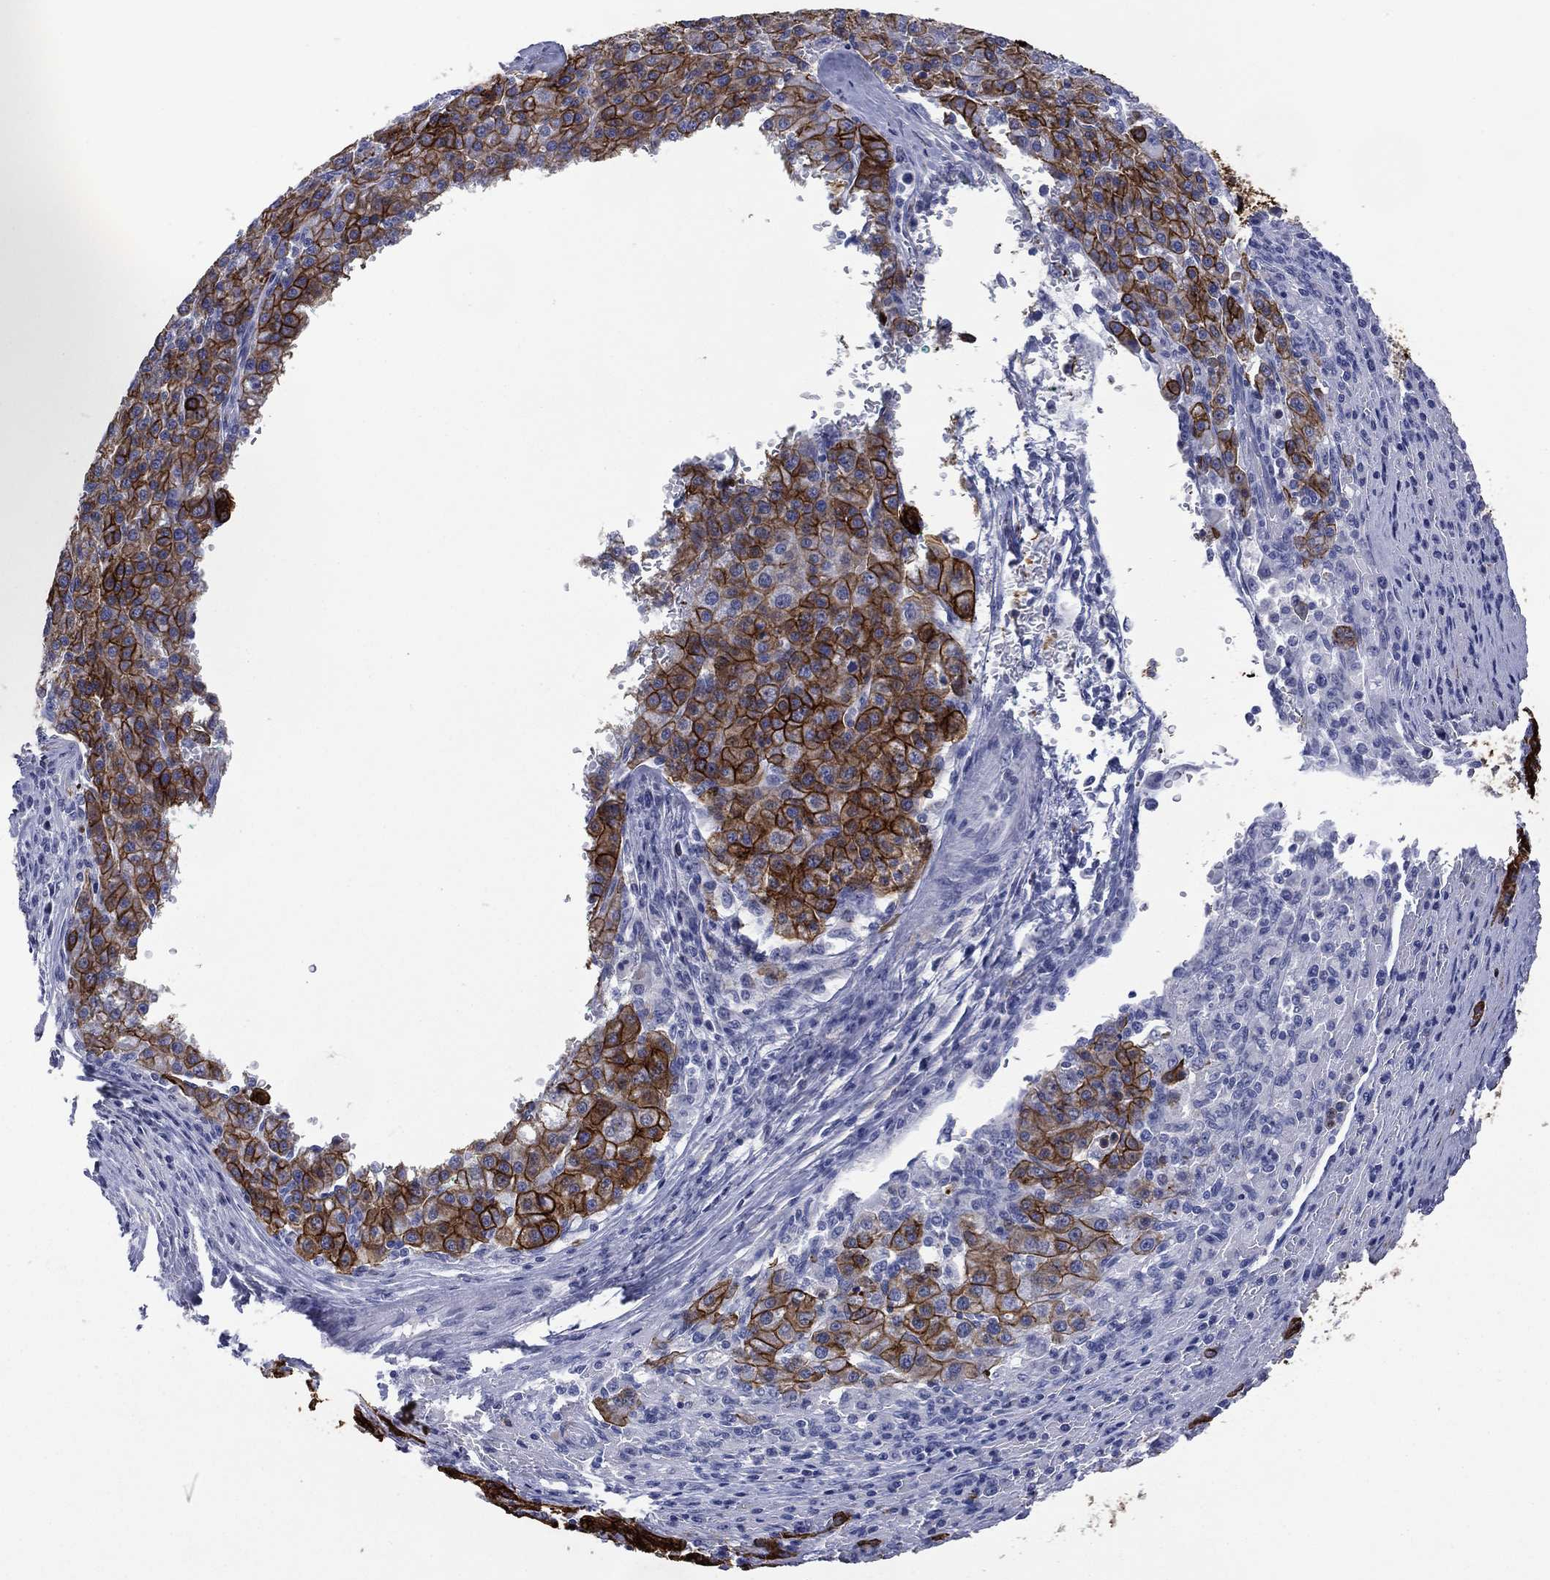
{"staining": {"intensity": "strong", "quantity": "<25%", "location": "cytoplasmic/membranous"}, "tissue": "liver cancer", "cell_type": "Tumor cells", "image_type": "cancer", "snomed": [{"axis": "morphology", "description": "Carcinoma, Hepatocellular, NOS"}, {"axis": "topography", "description": "Liver"}], "caption": "The micrograph displays staining of hepatocellular carcinoma (liver), revealing strong cytoplasmic/membranous protein positivity (brown color) within tumor cells.", "gene": "KRT7", "patient": {"sex": "female", "age": 58}}